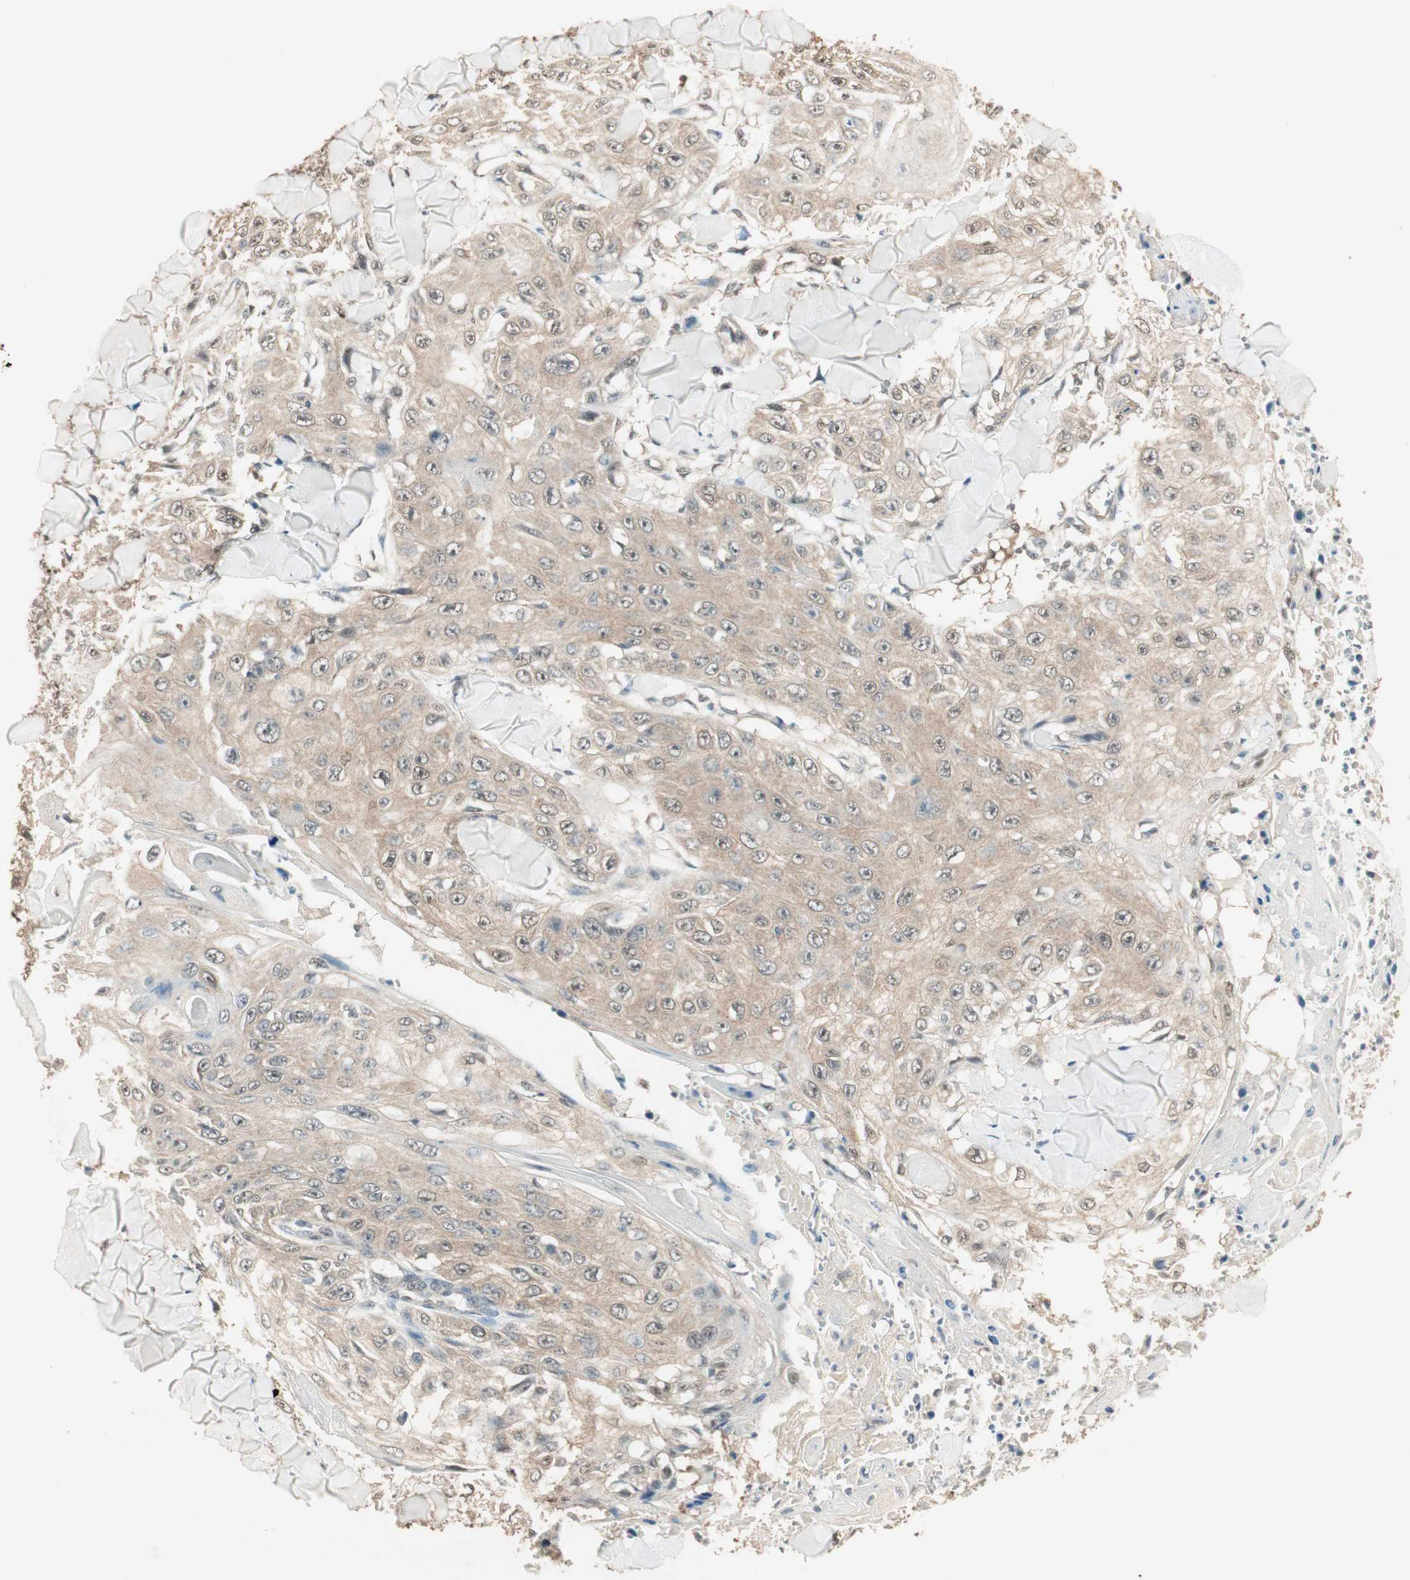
{"staining": {"intensity": "weak", "quantity": ">75%", "location": "cytoplasmic/membranous"}, "tissue": "skin cancer", "cell_type": "Tumor cells", "image_type": "cancer", "snomed": [{"axis": "morphology", "description": "Squamous cell carcinoma, NOS"}, {"axis": "topography", "description": "Skin"}], "caption": "Skin cancer (squamous cell carcinoma) tissue displays weak cytoplasmic/membranous positivity in approximately >75% of tumor cells, visualized by immunohistochemistry.", "gene": "USP5", "patient": {"sex": "male", "age": 86}}